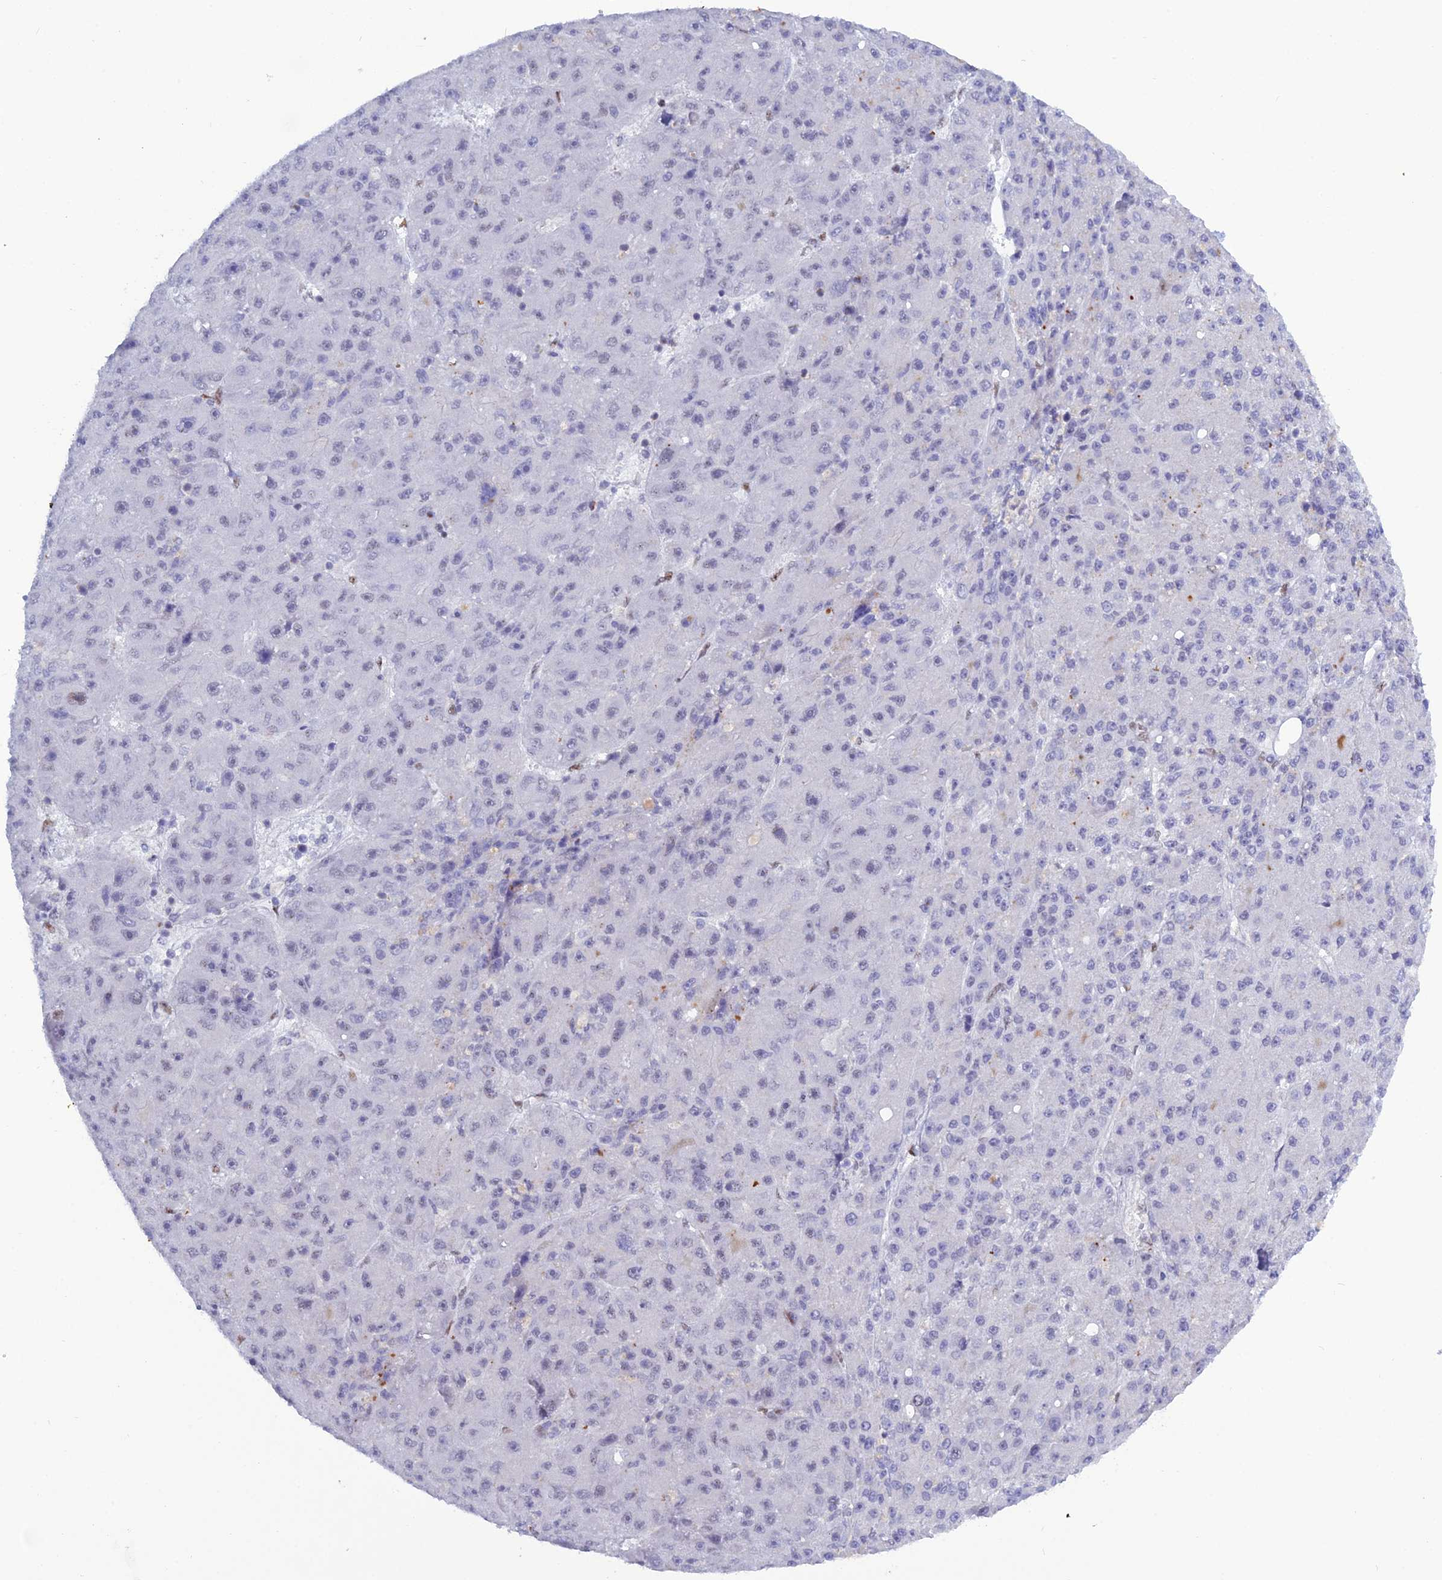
{"staining": {"intensity": "negative", "quantity": "none", "location": "none"}, "tissue": "liver cancer", "cell_type": "Tumor cells", "image_type": "cancer", "snomed": [{"axis": "morphology", "description": "Carcinoma, Hepatocellular, NOS"}, {"axis": "topography", "description": "Liver"}], "caption": "This is a image of IHC staining of hepatocellular carcinoma (liver), which shows no positivity in tumor cells.", "gene": "NOL4L", "patient": {"sex": "male", "age": 67}}